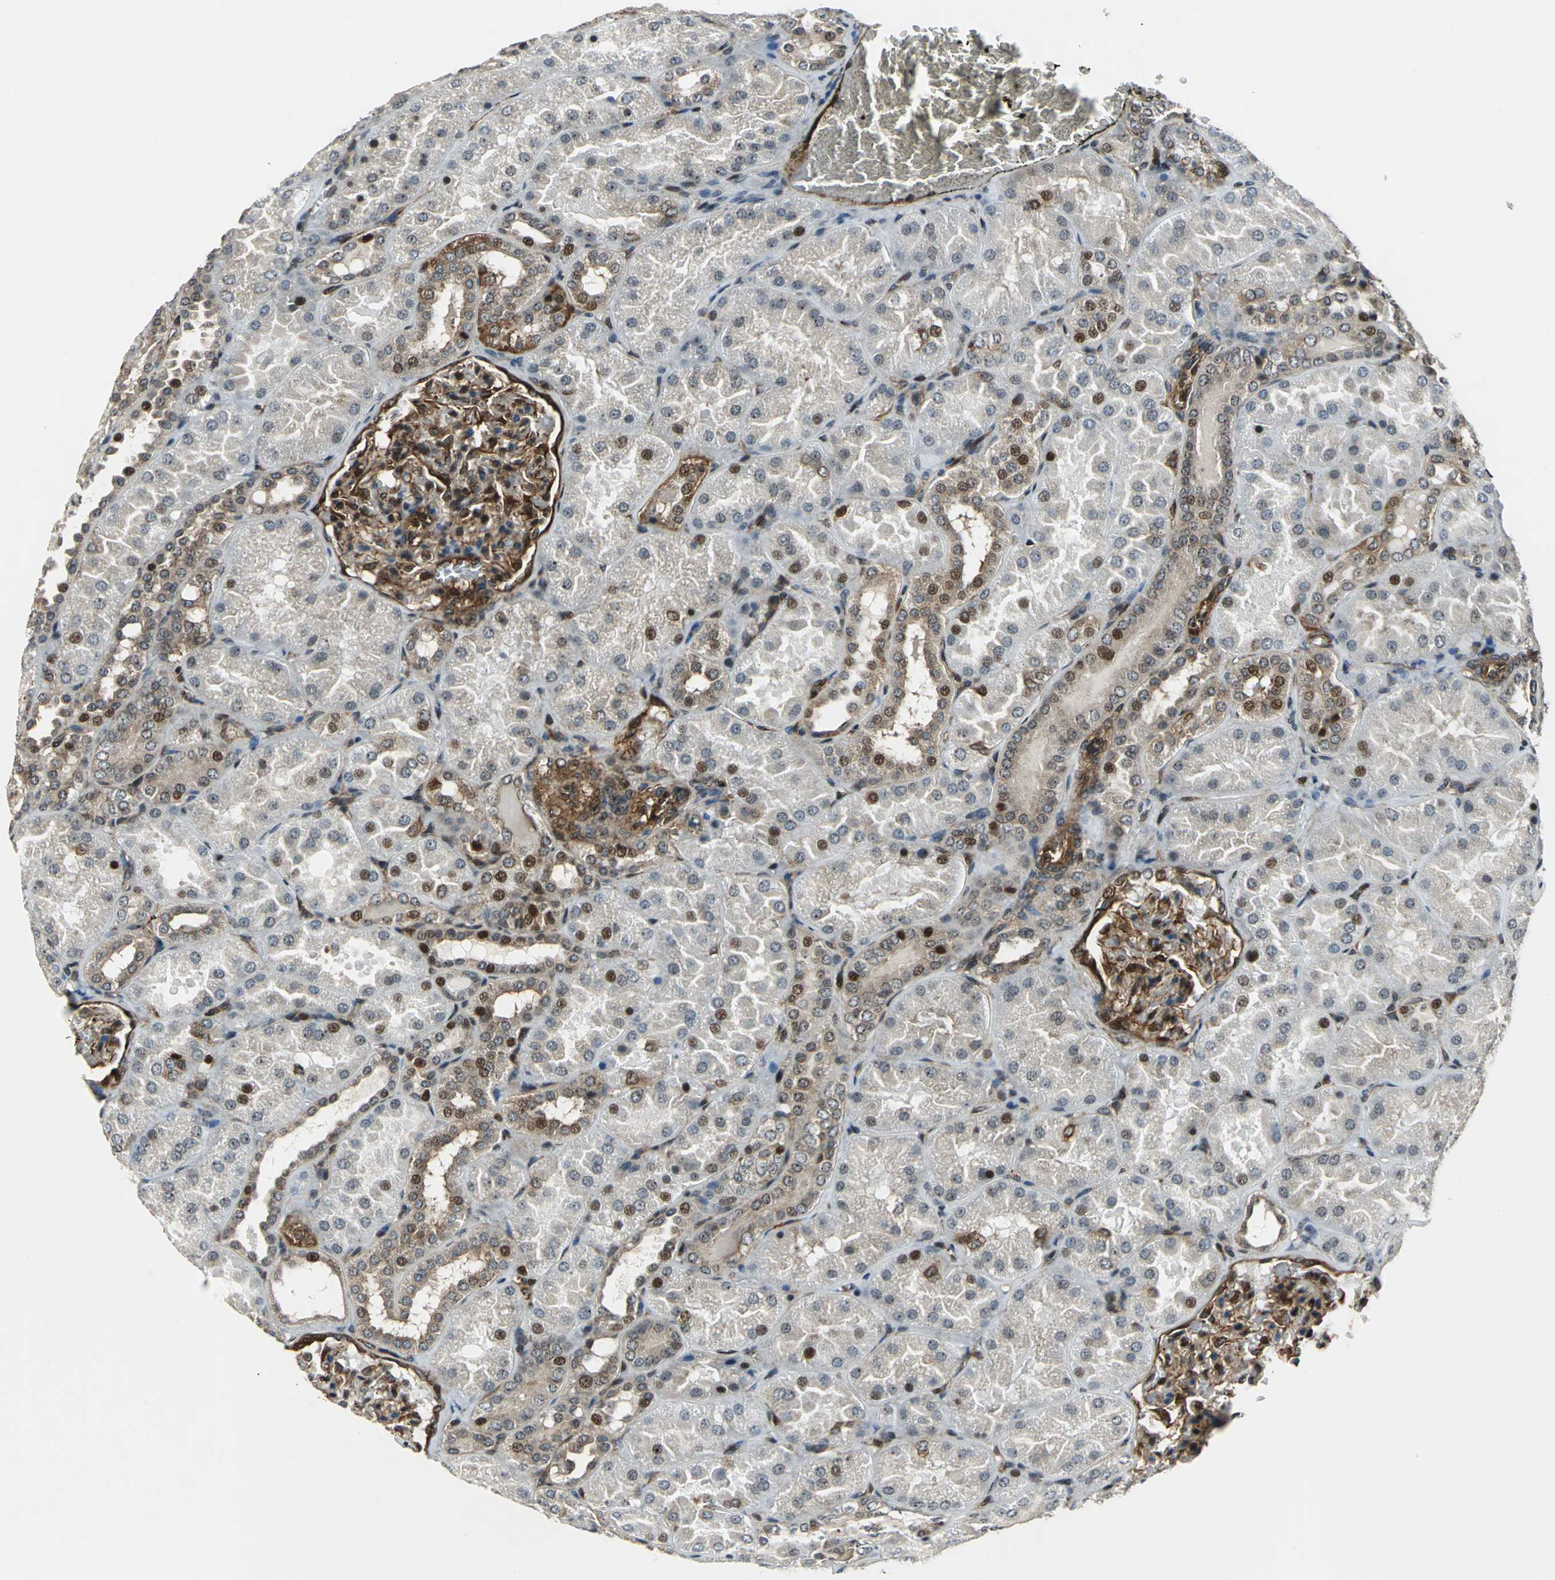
{"staining": {"intensity": "strong", "quantity": "25%-75%", "location": "cytoplasmic/membranous"}, "tissue": "kidney", "cell_type": "Cells in glomeruli", "image_type": "normal", "snomed": [{"axis": "morphology", "description": "Normal tissue, NOS"}, {"axis": "topography", "description": "Kidney"}], "caption": "Protein staining by immunohistochemistry displays strong cytoplasmic/membranous positivity in approximately 25%-75% of cells in glomeruli in benign kidney.", "gene": "AATF", "patient": {"sex": "male", "age": 28}}